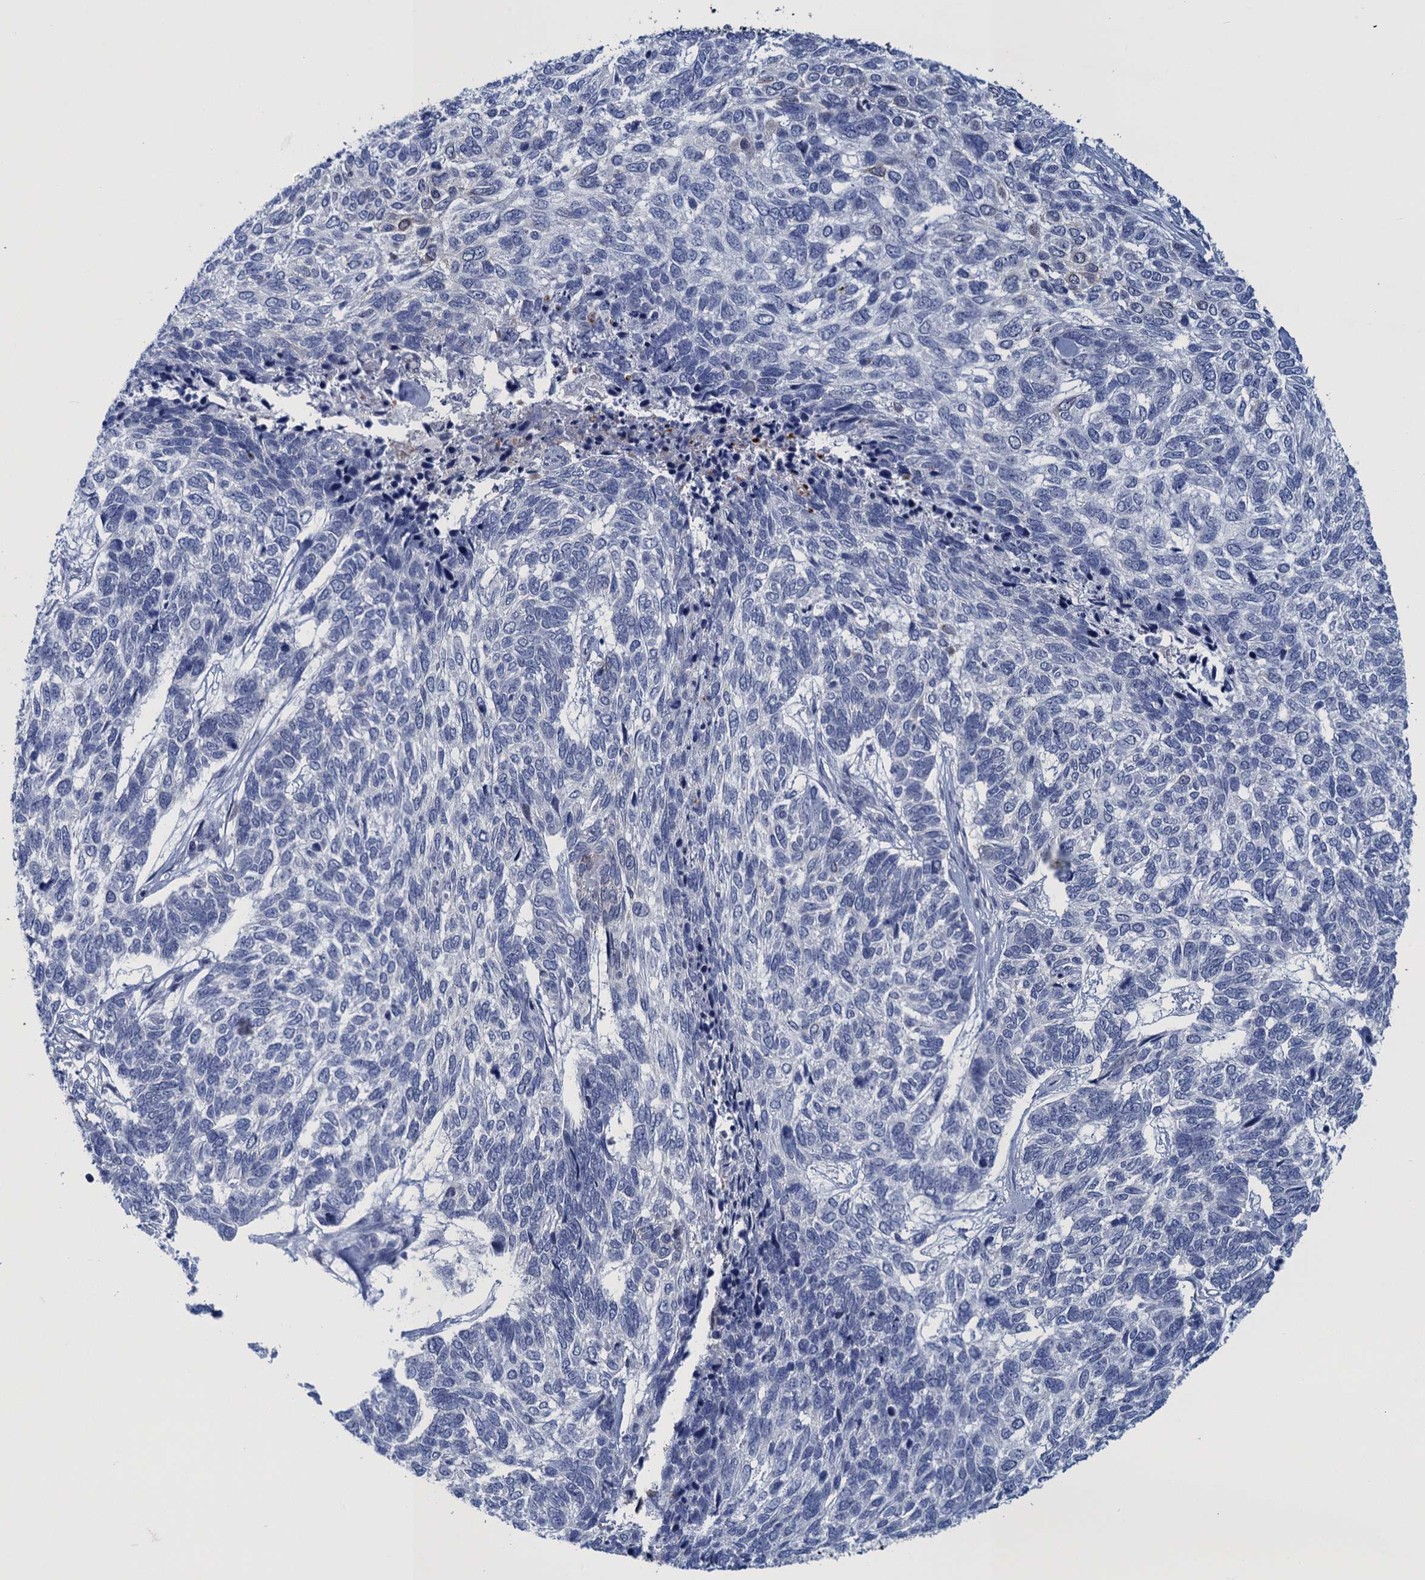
{"staining": {"intensity": "negative", "quantity": "none", "location": "none"}, "tissue": "skin cancer", "cell_type": "Tumor cells", "image_type": "cancer", "snomed": [{"axis": "morphology", "description": "Basal cell carcinoma"}, {"axis": "topography", "description": "Skin"}], "caption": "The micrograph reveals no staining of tumor cells in basal cell carcinoma (skin).", "gene": "SCEL", "patient": {"sex": "female", "age": 65}}